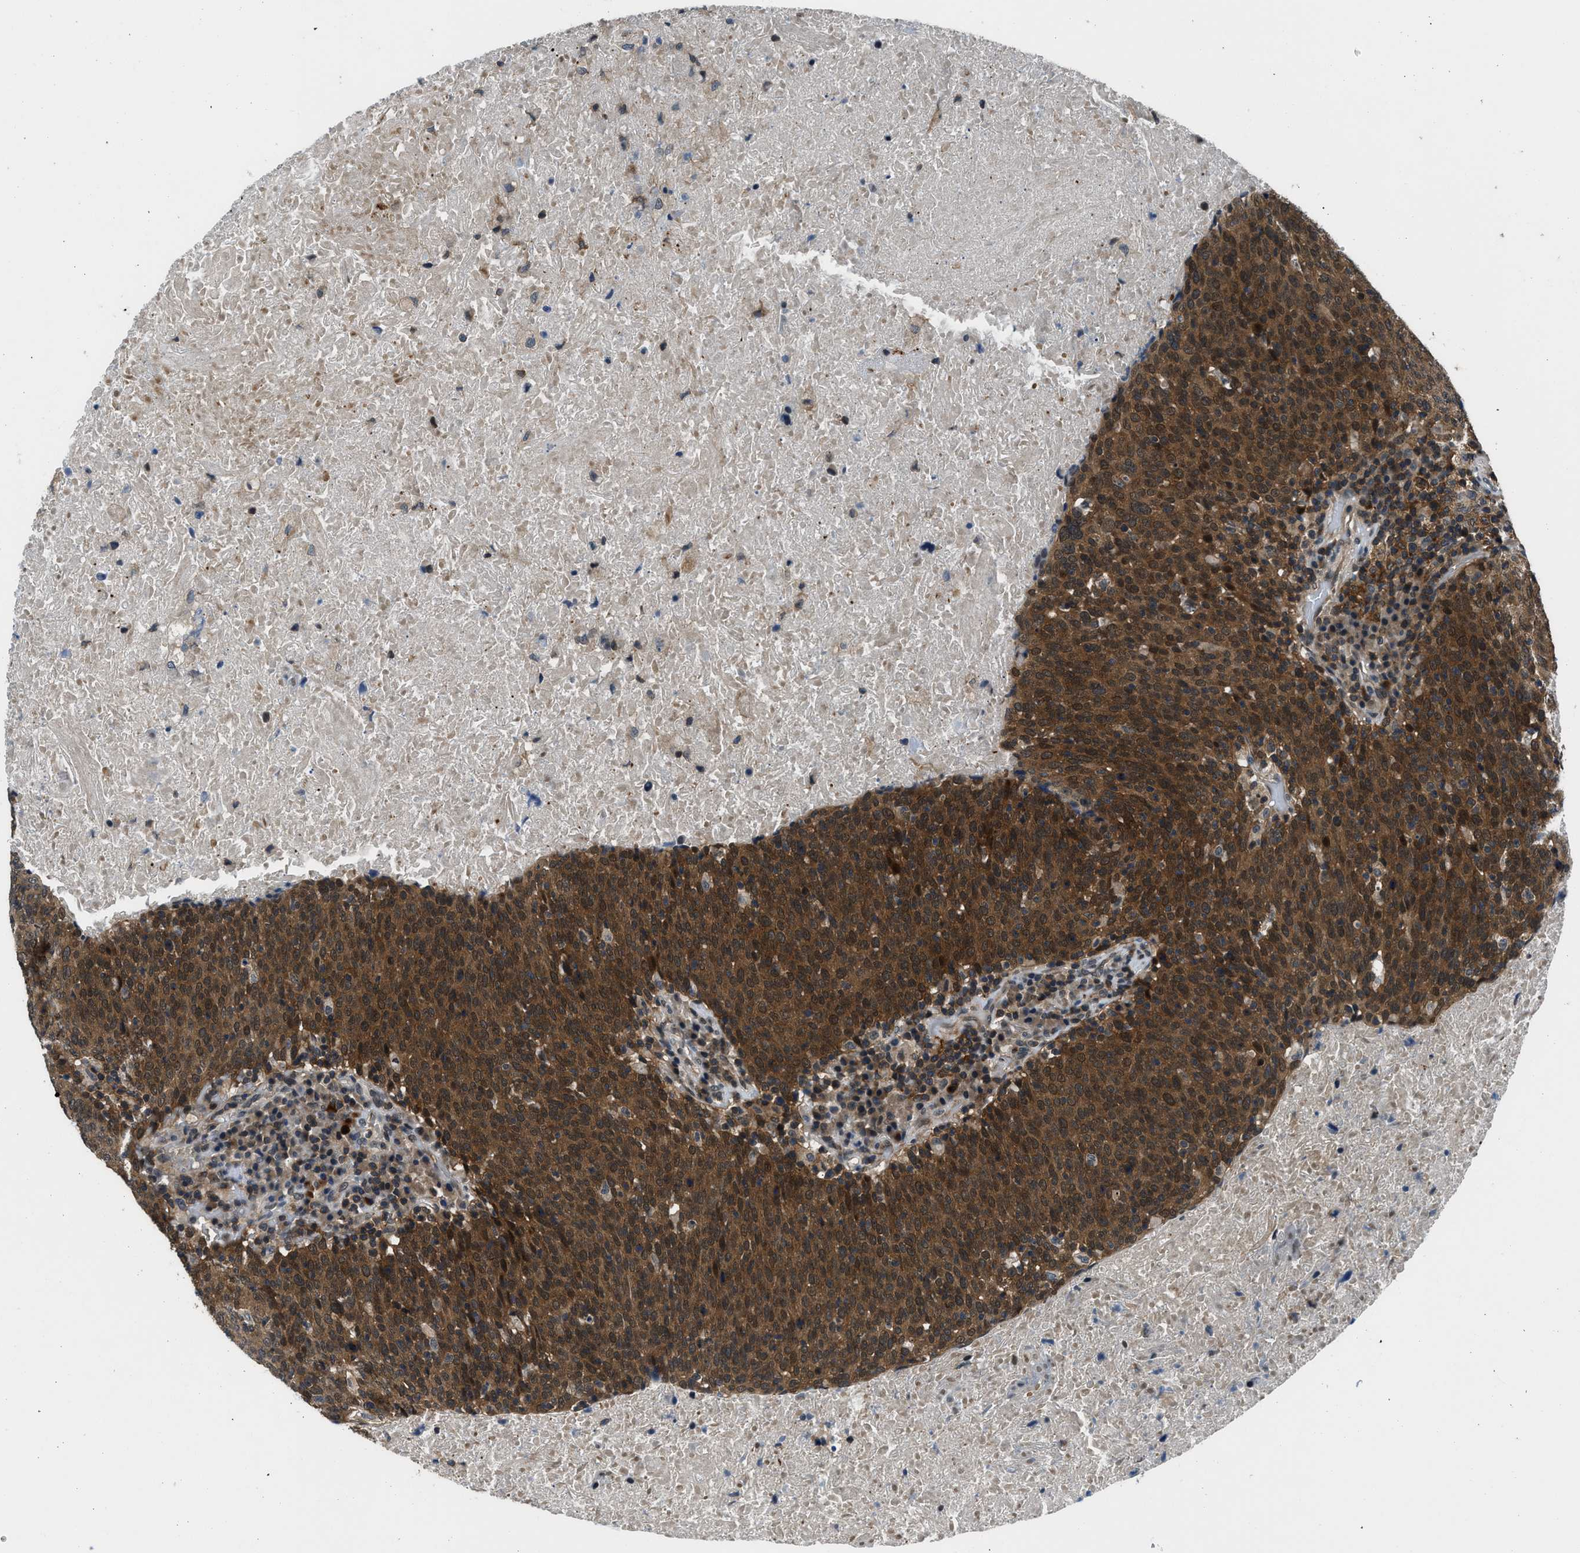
{"staining": {"intensity": "moderate", "quantity": ">75%", "location": "cytoplasmic/membranous,nuclear"}, "tissue": "head and neck cancer", "cell_type": "Tumor cells", "image_type": "cancer", "snomed": [{"axis": "morphology", "description": "Squamous cell carcinoma, NOS"}, {"axis": "morphology", "description": "Squamous cell carcinoma, metastatic, NOS"}, {"axis": "topography", "description": "Lymph node"}, {"axis": "topography", "description": "Head-Neck"}], "caption": "High-magnification brightfield microscopy of head and neck squamous cell carcinoma stained with DAB (3,3'-diaminobenzidine) (brown) and counterstained with hematoxylin (blue). tumor cells exhibit moderate cytoplasmic/membranous and nuclear staining is identified in about>75% of cells.", "gene": "MTMR1", "patient": {"sex": "male", "age": 62}}